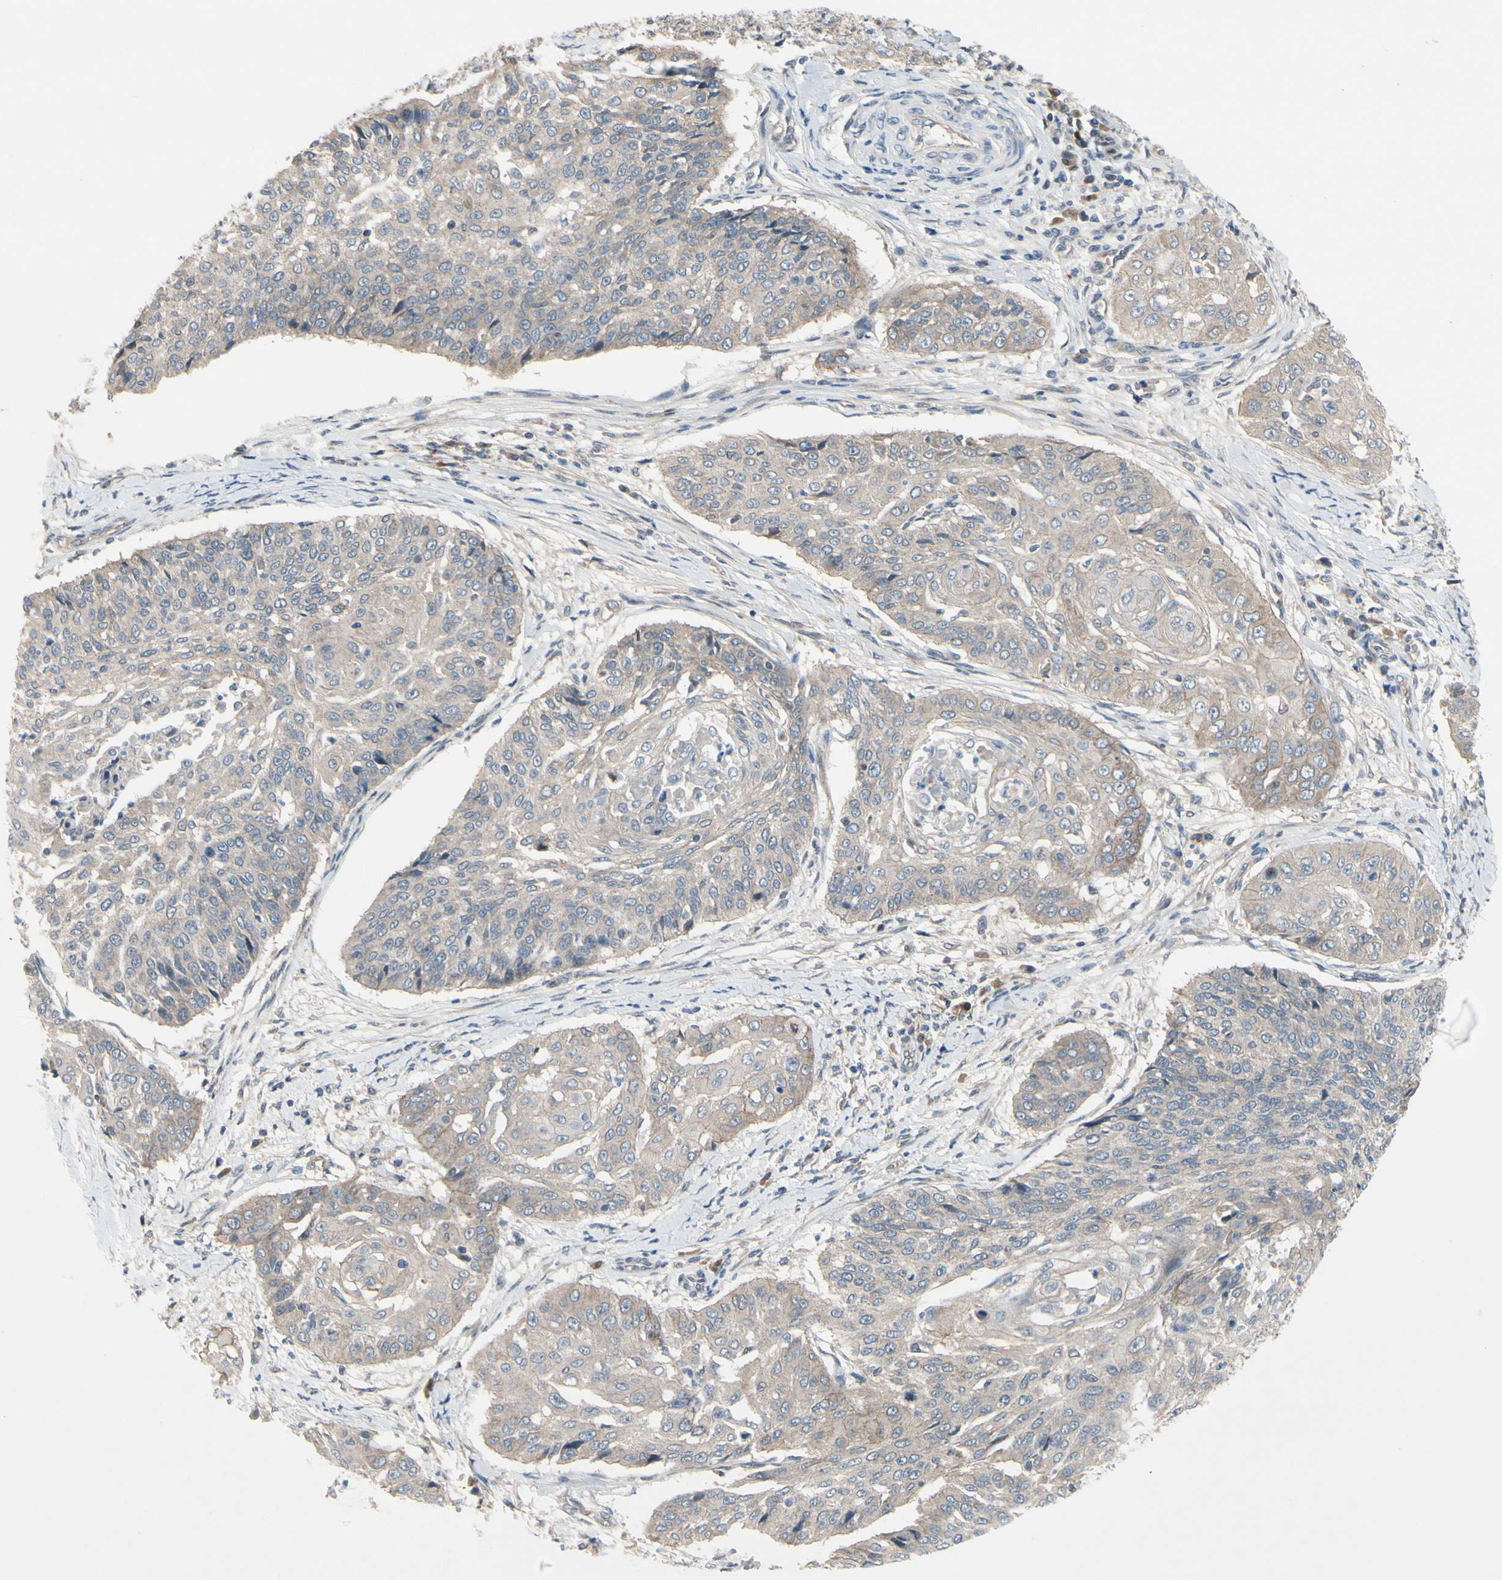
{"staining": {"intensity": "weak", "quantity": "25%-75%", "location": "cytoplasmic/membranous"}, "tissue": "cervical cancer", "cell_type": "Tumor cells", "image_type": "cancer", "snomed": [{"axis": "morphology", "description": "Squamous cell carcinoma, NOS"}, {"axis": "topography", "description": "Cervix"}], "caption": "A photomicrograph of squamous cell carcinoma (cervical) stained for a protein exhibits weak cytoplasmic/membranous brown staining in tumor cells. Using DAB (3,3'-diaminobenzidine) (brown) and hematoxylin (blue) stains, captured at high magnification using brightfield microscopy.", "gene": "ICAM5", "patient": {"sex": "female", "age": 64}}